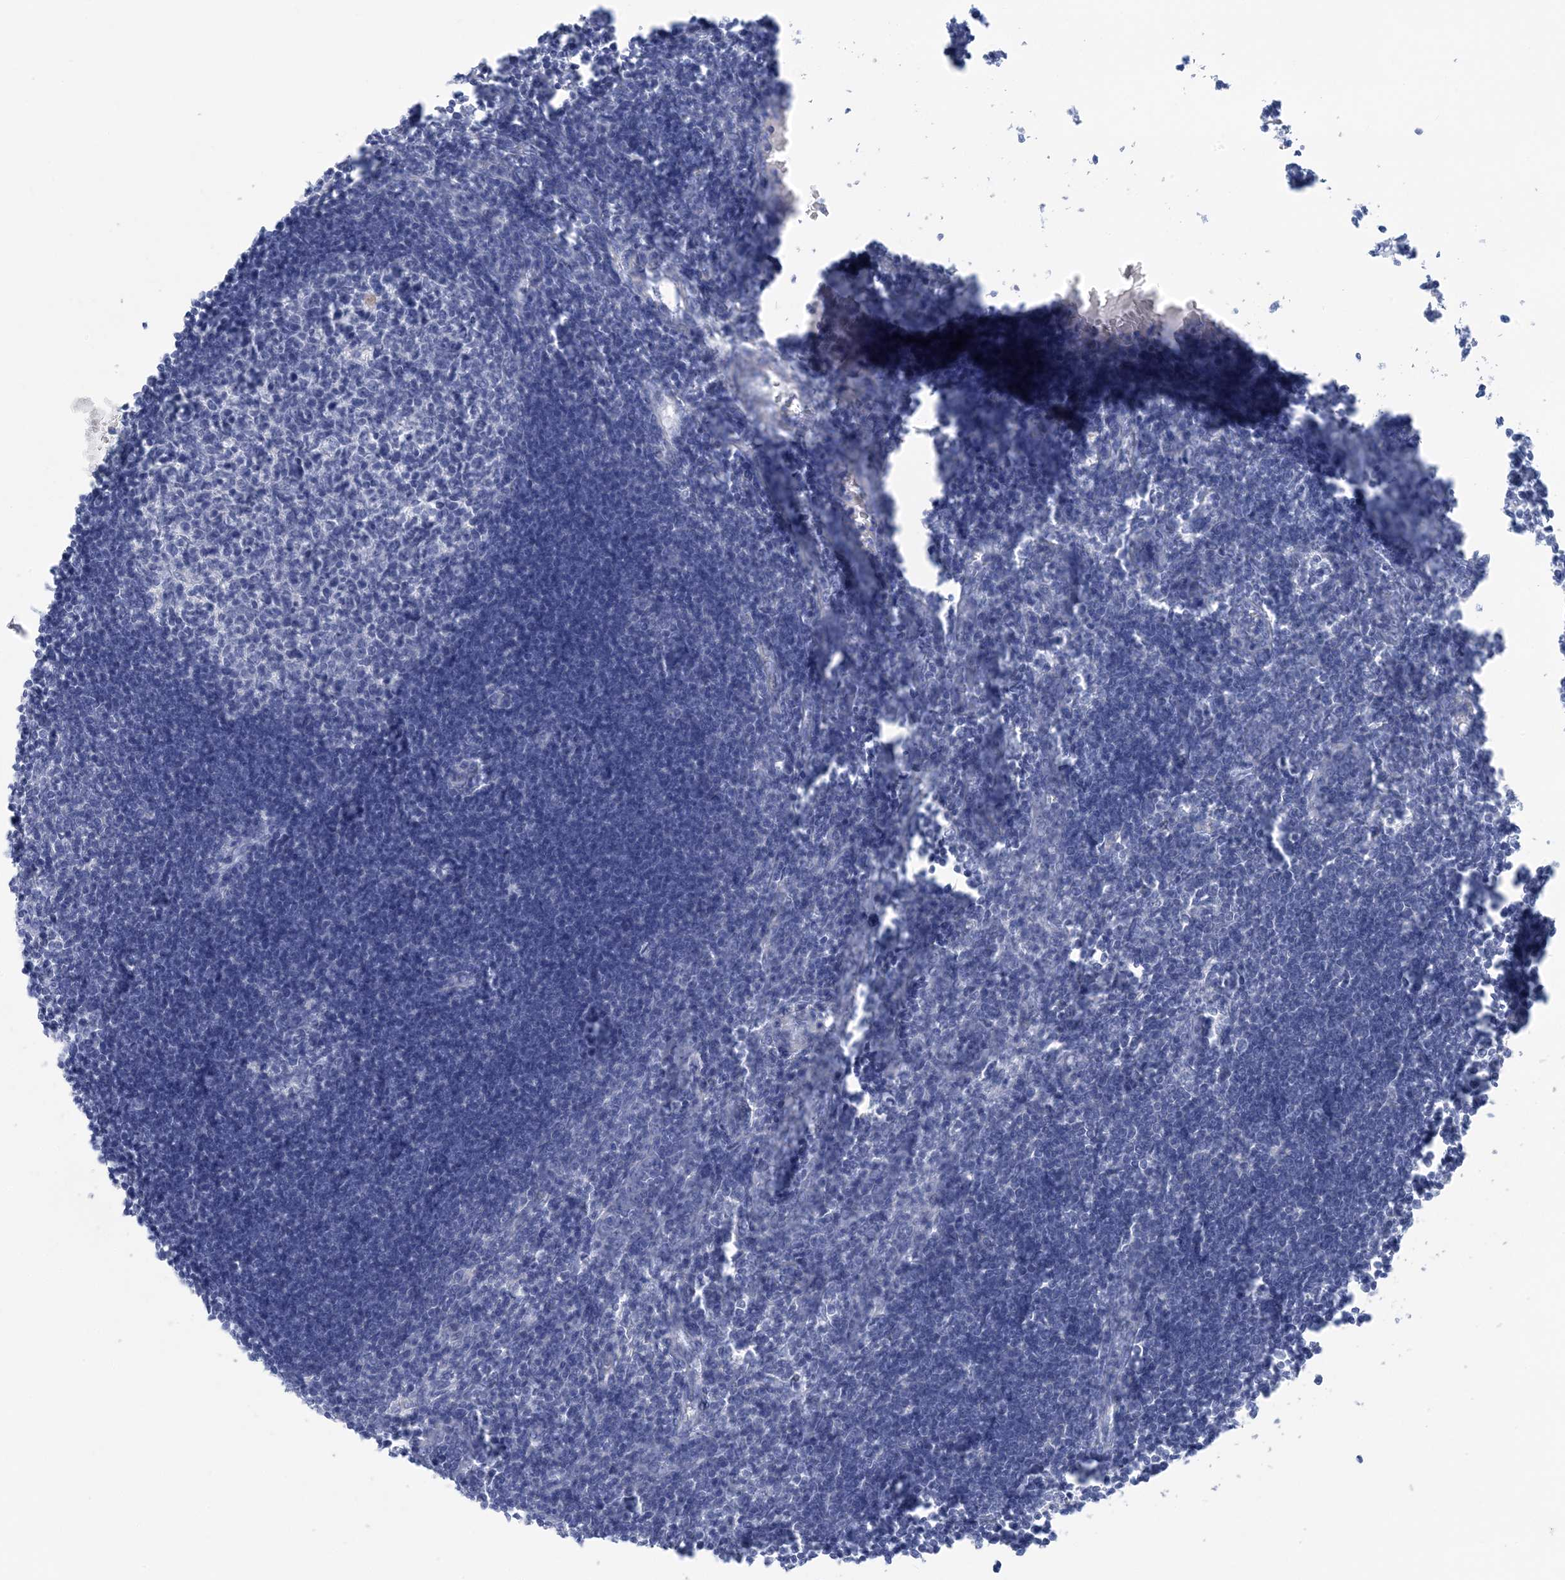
{"staining": {"intensity": "negative", "quantity": "none", "location": "none"}, "tissue": "lymph node", "cell_type": "Germinal center cells", "image_type": "normal", "snomed": [{"axis": "morphology", "description": "Normal tissue, NOS"}, {"axis": "morphology", "description": "Malignant melanoma, Metastatic site"}, {"axis": "topography", "description": "Lymph node"}], "caption": "Immunohistochemistry of benign lymph node demonstrates no staining in germinal center cells.", "gene": "SH3YL1", "patient": {"sex": "male", "age": 41}}